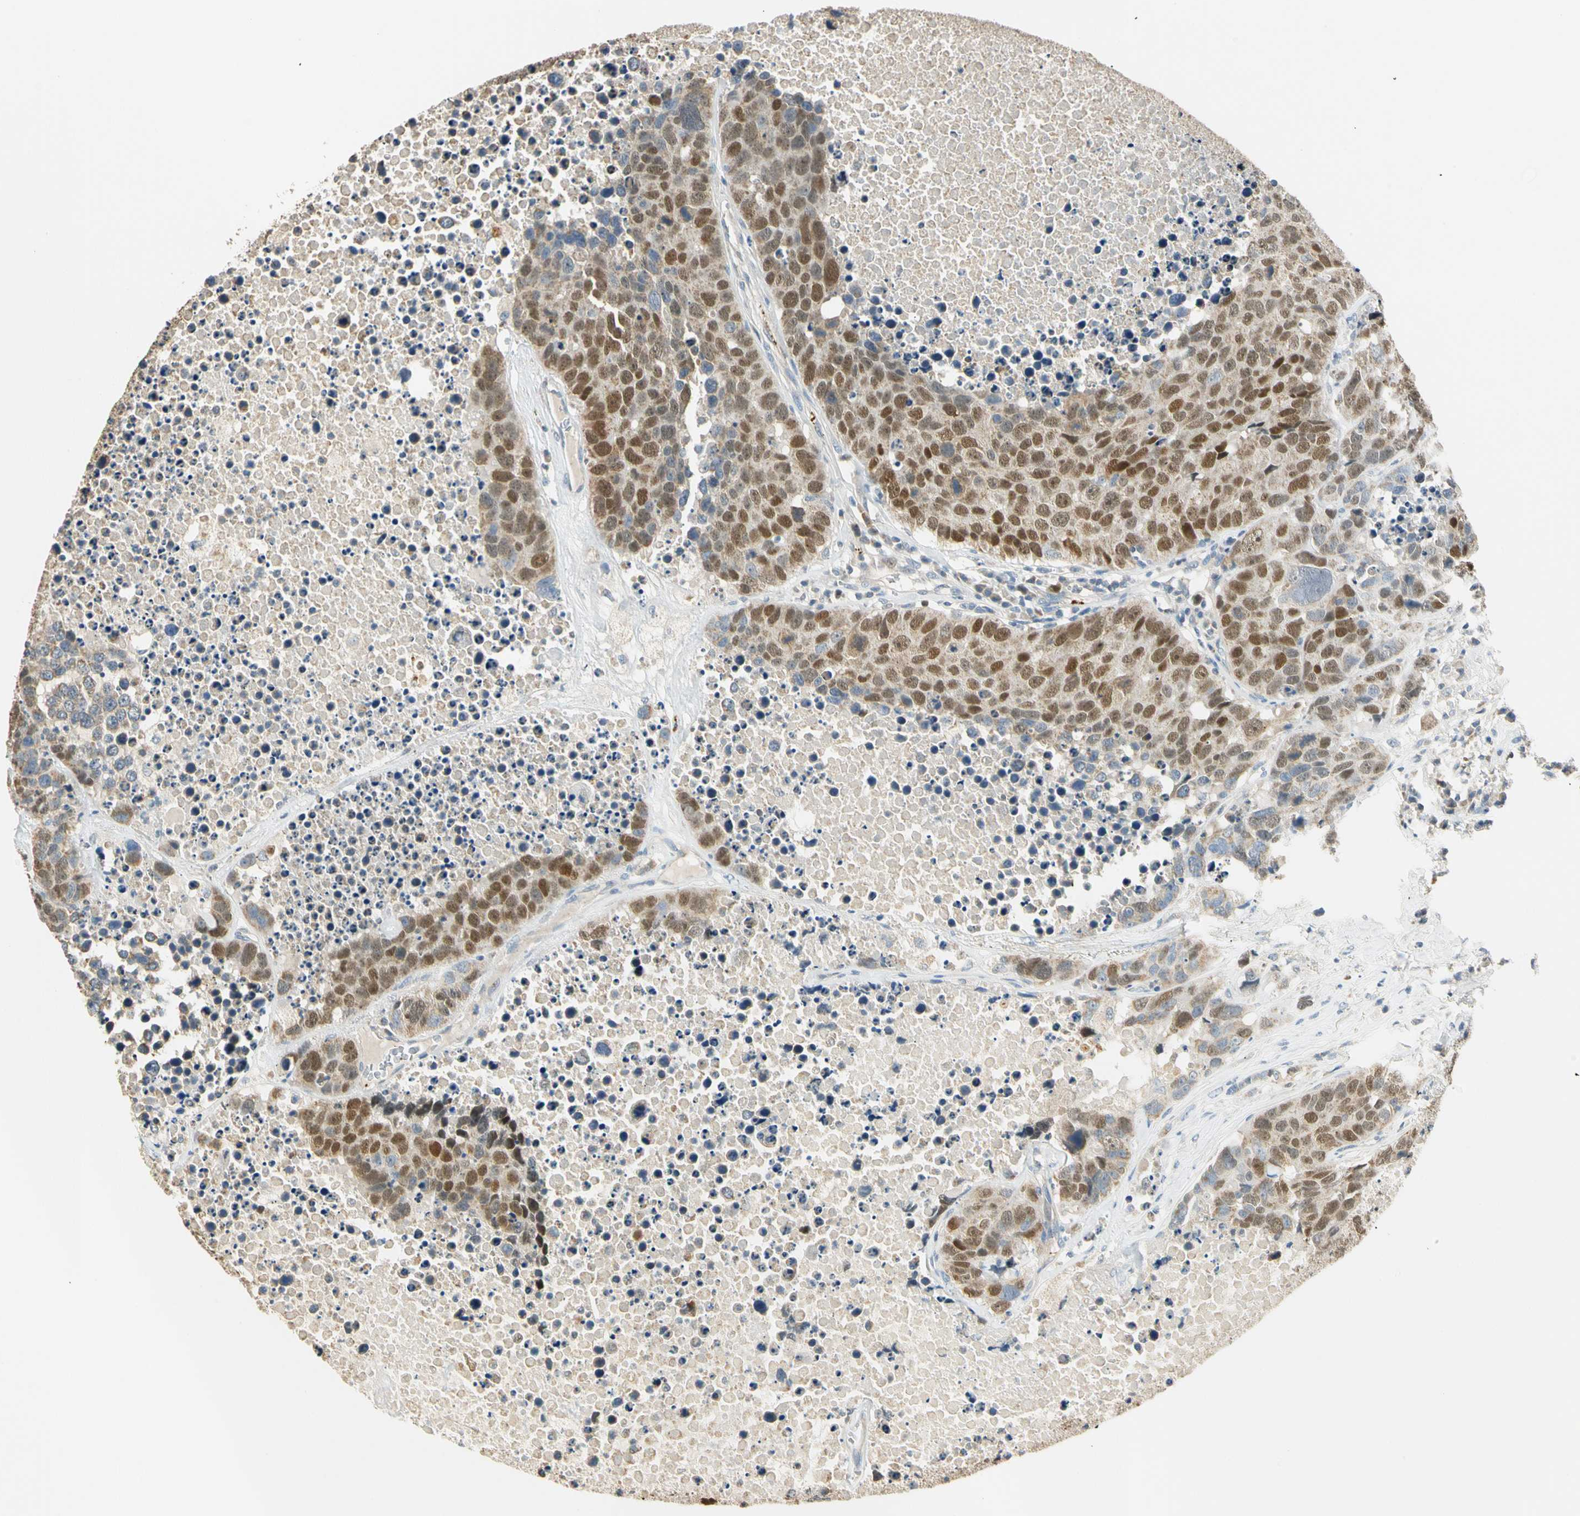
{"staining": {"intensity": "moderate", "quantity": "25%-75%", "location": "nuclear"}, "tissue": "carcinoid", "cell_type": "Tumor cells", "image_type": "cancer", "snomed": [{"axis": "morphology", "description": "Carcinoid, malignant, NOS"}, {"axis": "topography", "description": "Lung"}], "caption": "Moderate nuclear protein positivity is identified in about 25%-75% of tumor cells in carcinoid. Nuclei are stained in blue.", "gene": "RAD18", "patient": {"sex": "male", "age": 60}}